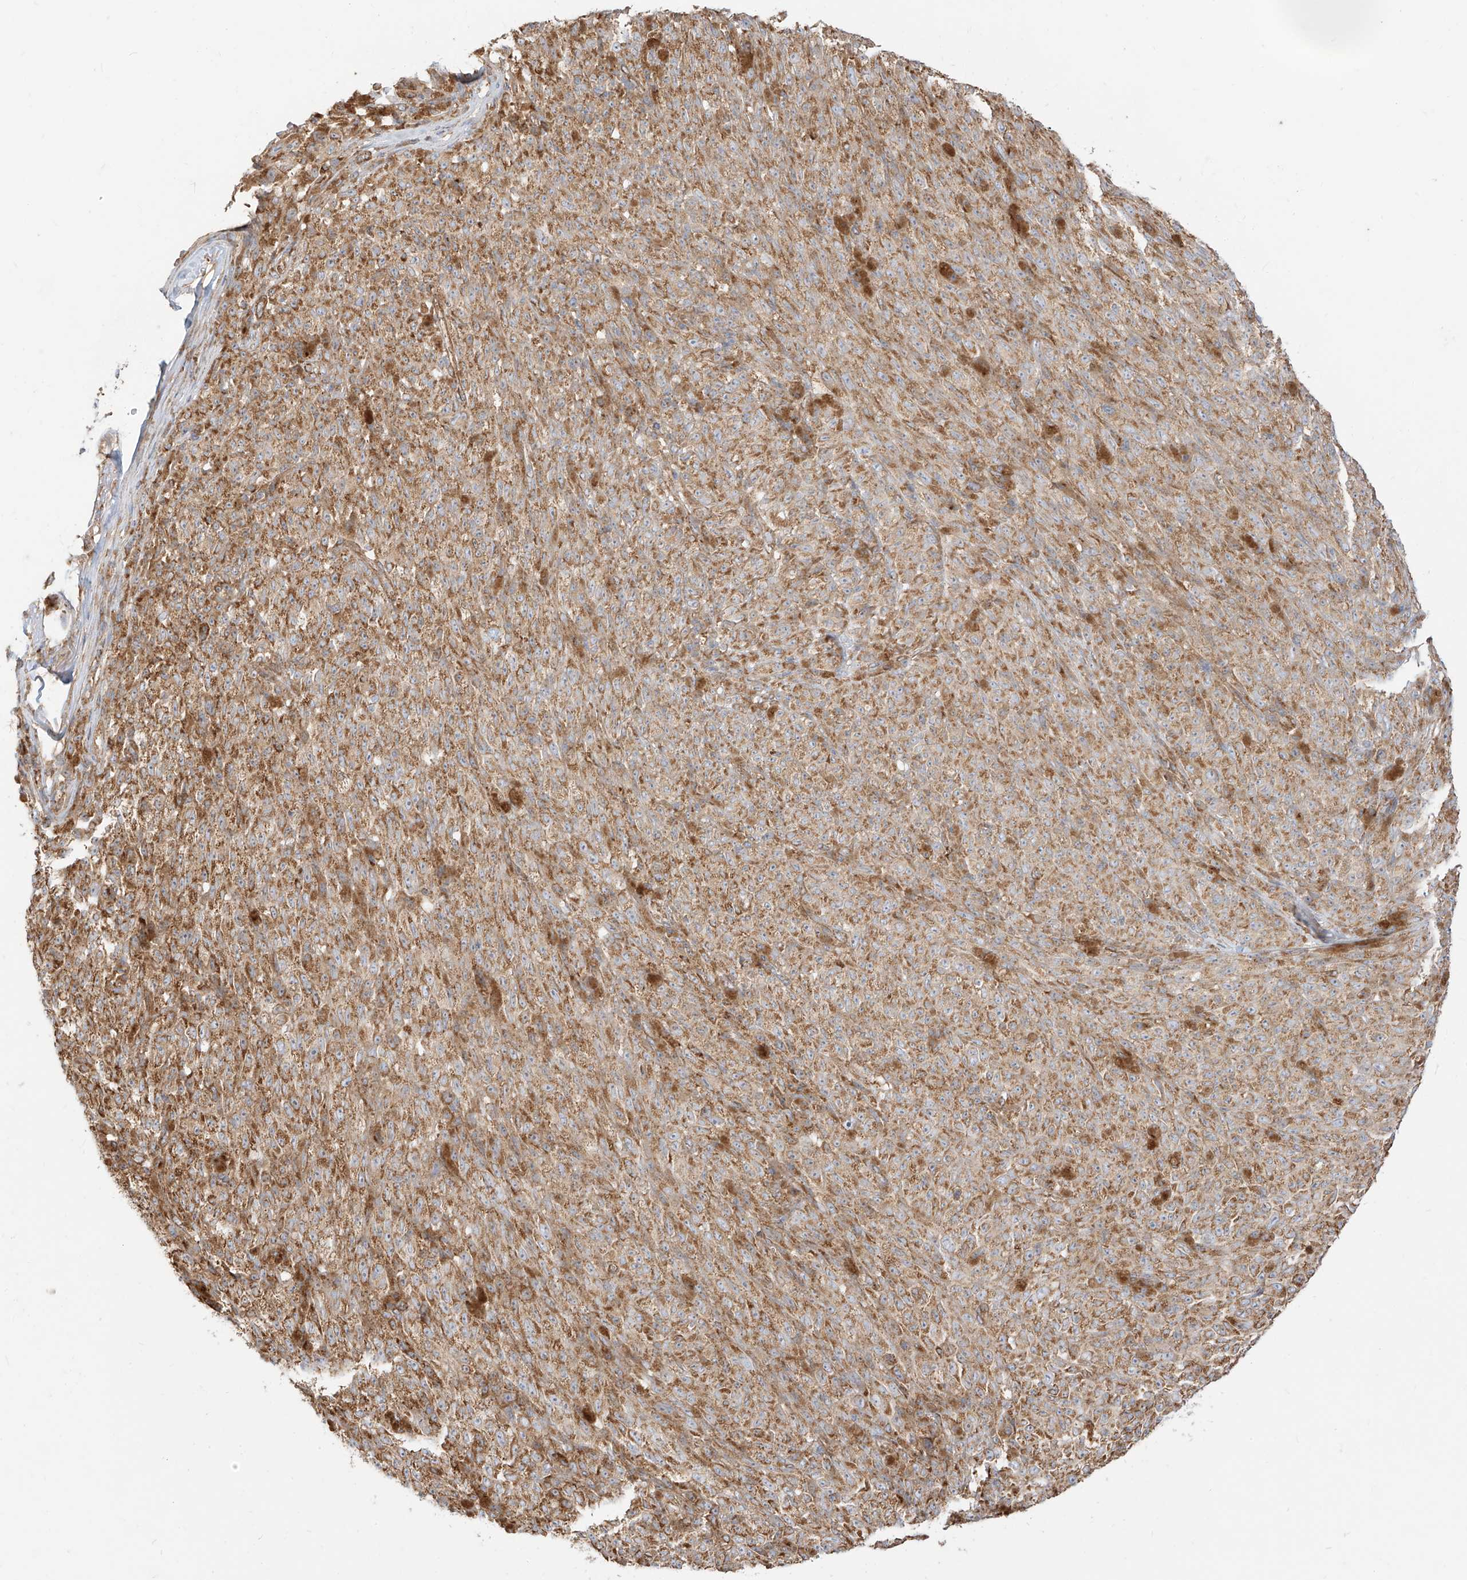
{"staining": {"intensity": "moderate", "quantity": ">75%", "location": "cytoplasmic/membranous"}, "tissue": "melanoma", "cell_type": "Tumor cells", "image_type": "cancer", "snomed": [{"axis": "morphology", "description": "Malignant melanoma, NOS"}, {"axis": "topography", "description": "Skin"}], "caption": "Protein staining by immunohistochemistry shows moderate cytoplasmic/membranous positivity in about >75% of tumor cells in melanoma. (DAB = brown stain, brightfield microscopy at high magnification).", "gene": "PLCL1", "patient": {"sex": "female", "age": 82}}